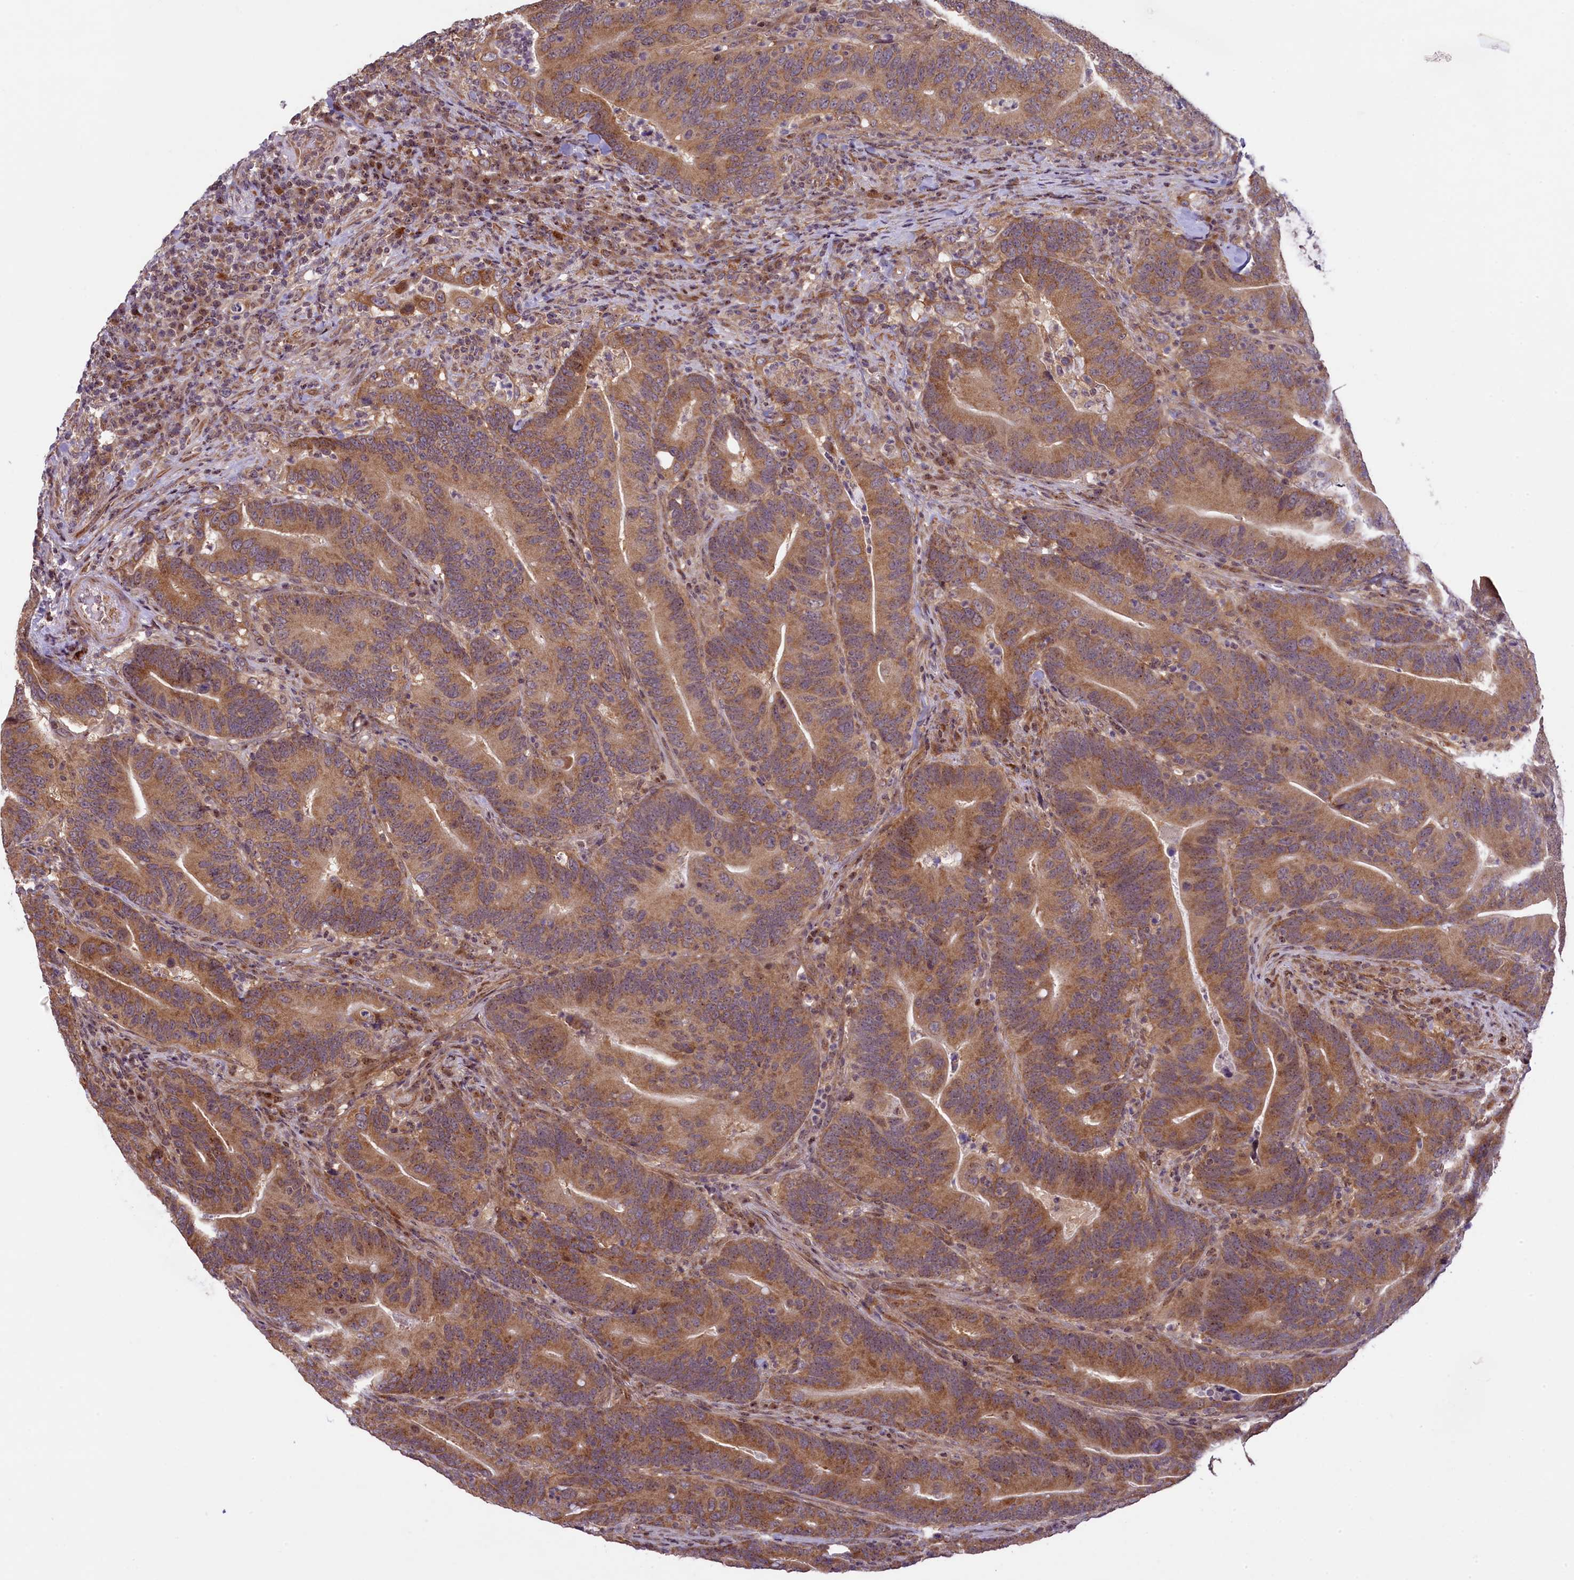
{"staining": {"intensity": "moderate", "quantity": ">75%", "location": "cytoplasmic/membranous"}, "tissue": "colorectal cancer", "cell_type": "Tumor cells", "image_type": "cancer", "snomed": [{"axis": "morphology", "description": "Adenocarcinoma, NOS"}, {"axis": "topography", "description": "Colon"}], "caption": "About >75% of tumor cells in human colorectal cancer (adenocarcinoma) exhibit moderate cytoplasmic/membranous protein staining as visualized by brown immunohistochemical staining.", "gene": "RBBP8", "patient": {"sex": "female", "age": 66}}